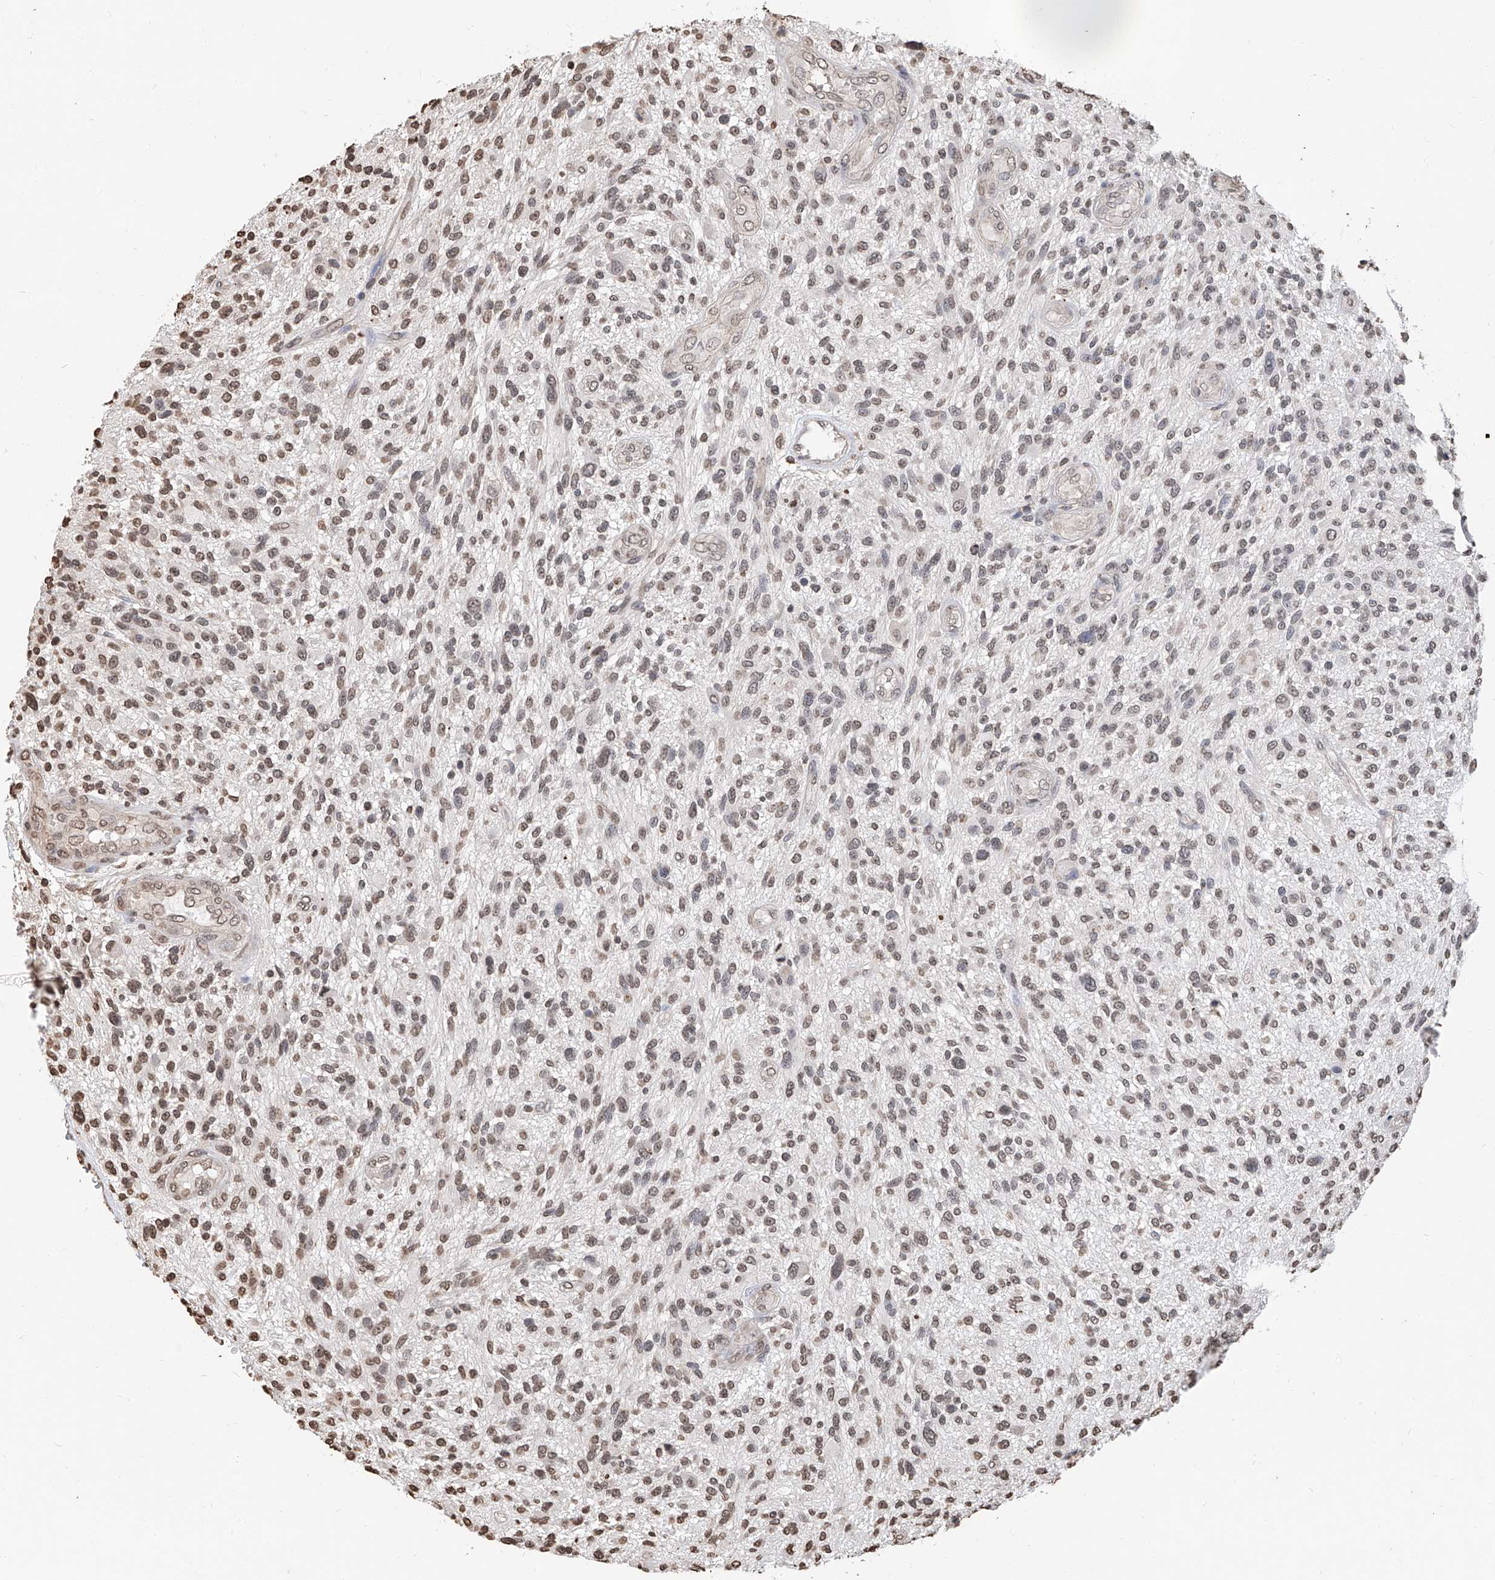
{"staining": {"intensity": "weak", "quantity": ">75%", "location": "nuclear"}, "tissue": "glioma", "cell_type": "Tumor cells", "image_type": "cancer", "snomed": [{"axis": "morphology", "description": "Glioma, malignant, High grade"}, {"axis": "topography", "description": "Brain"}], "caption": "High-power microscopy captured an immunohistochemistry histopathology image of glioma, revealing weak nuclear staining in approximately >75% of tumor cells.", "gene": "RP9", "patient": {"sex": "male", "age": 47}}